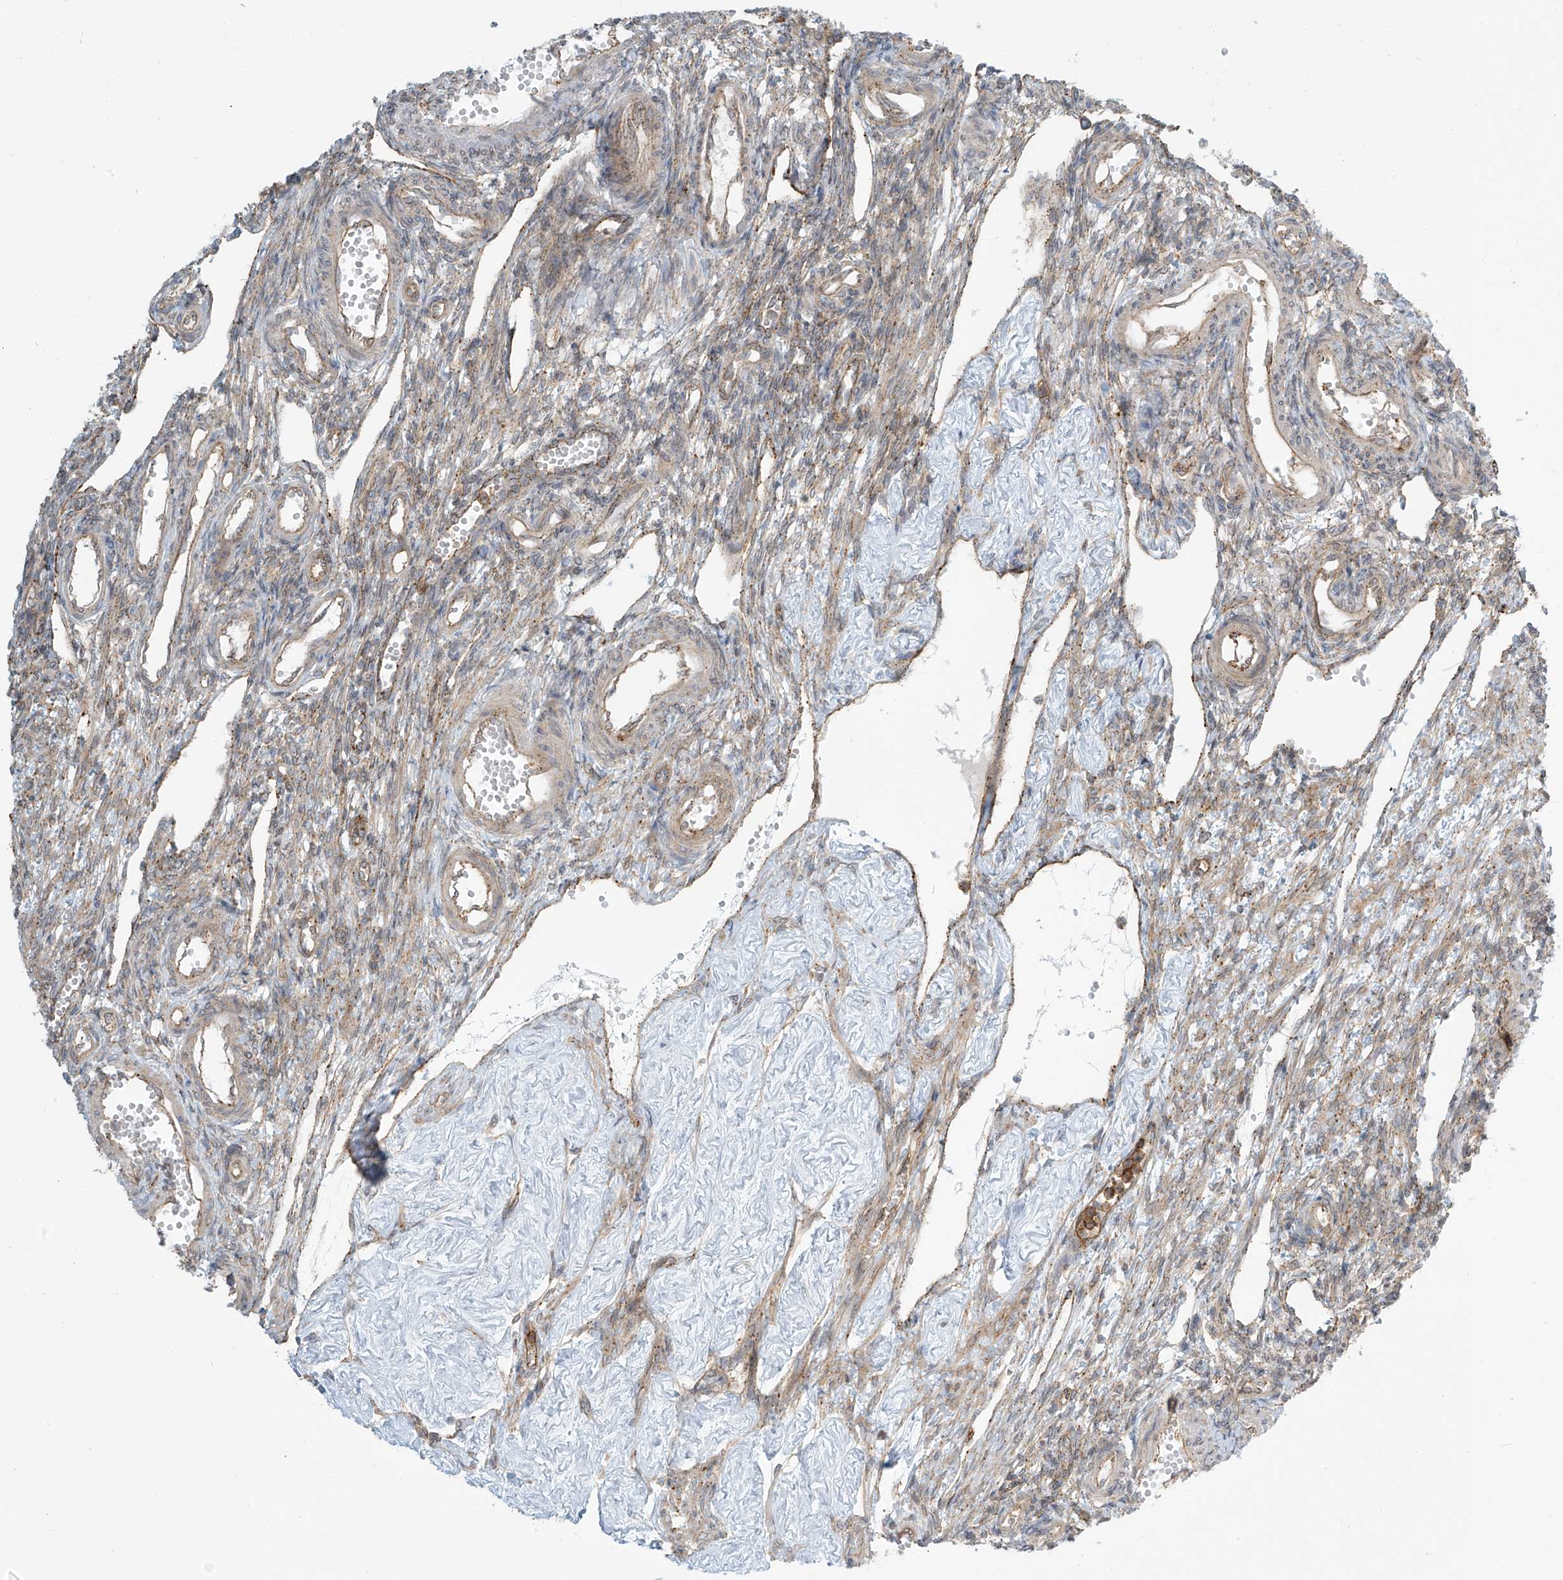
{"staining": {"intensity": "negative", "quantity": "none", "location": "none"}, "tissue": "ovary", "cell_type": "Follicle cells", "image_type": "normal", "snomed": [{"axis": "morphology", "description": "Normal tissue, NOS"}, {"axis": "morphology", "description": "Cyst, NOS"}, {"axis": "topography", "description": "Ovary"}], "caption": "A high-resolution image shows immunohistochemistry (IHC) staining of benign ovary, which shows no significant staining in follicle cells.", "gene": "LZTS3", "patient": {"sex": "female", "age": 33}}